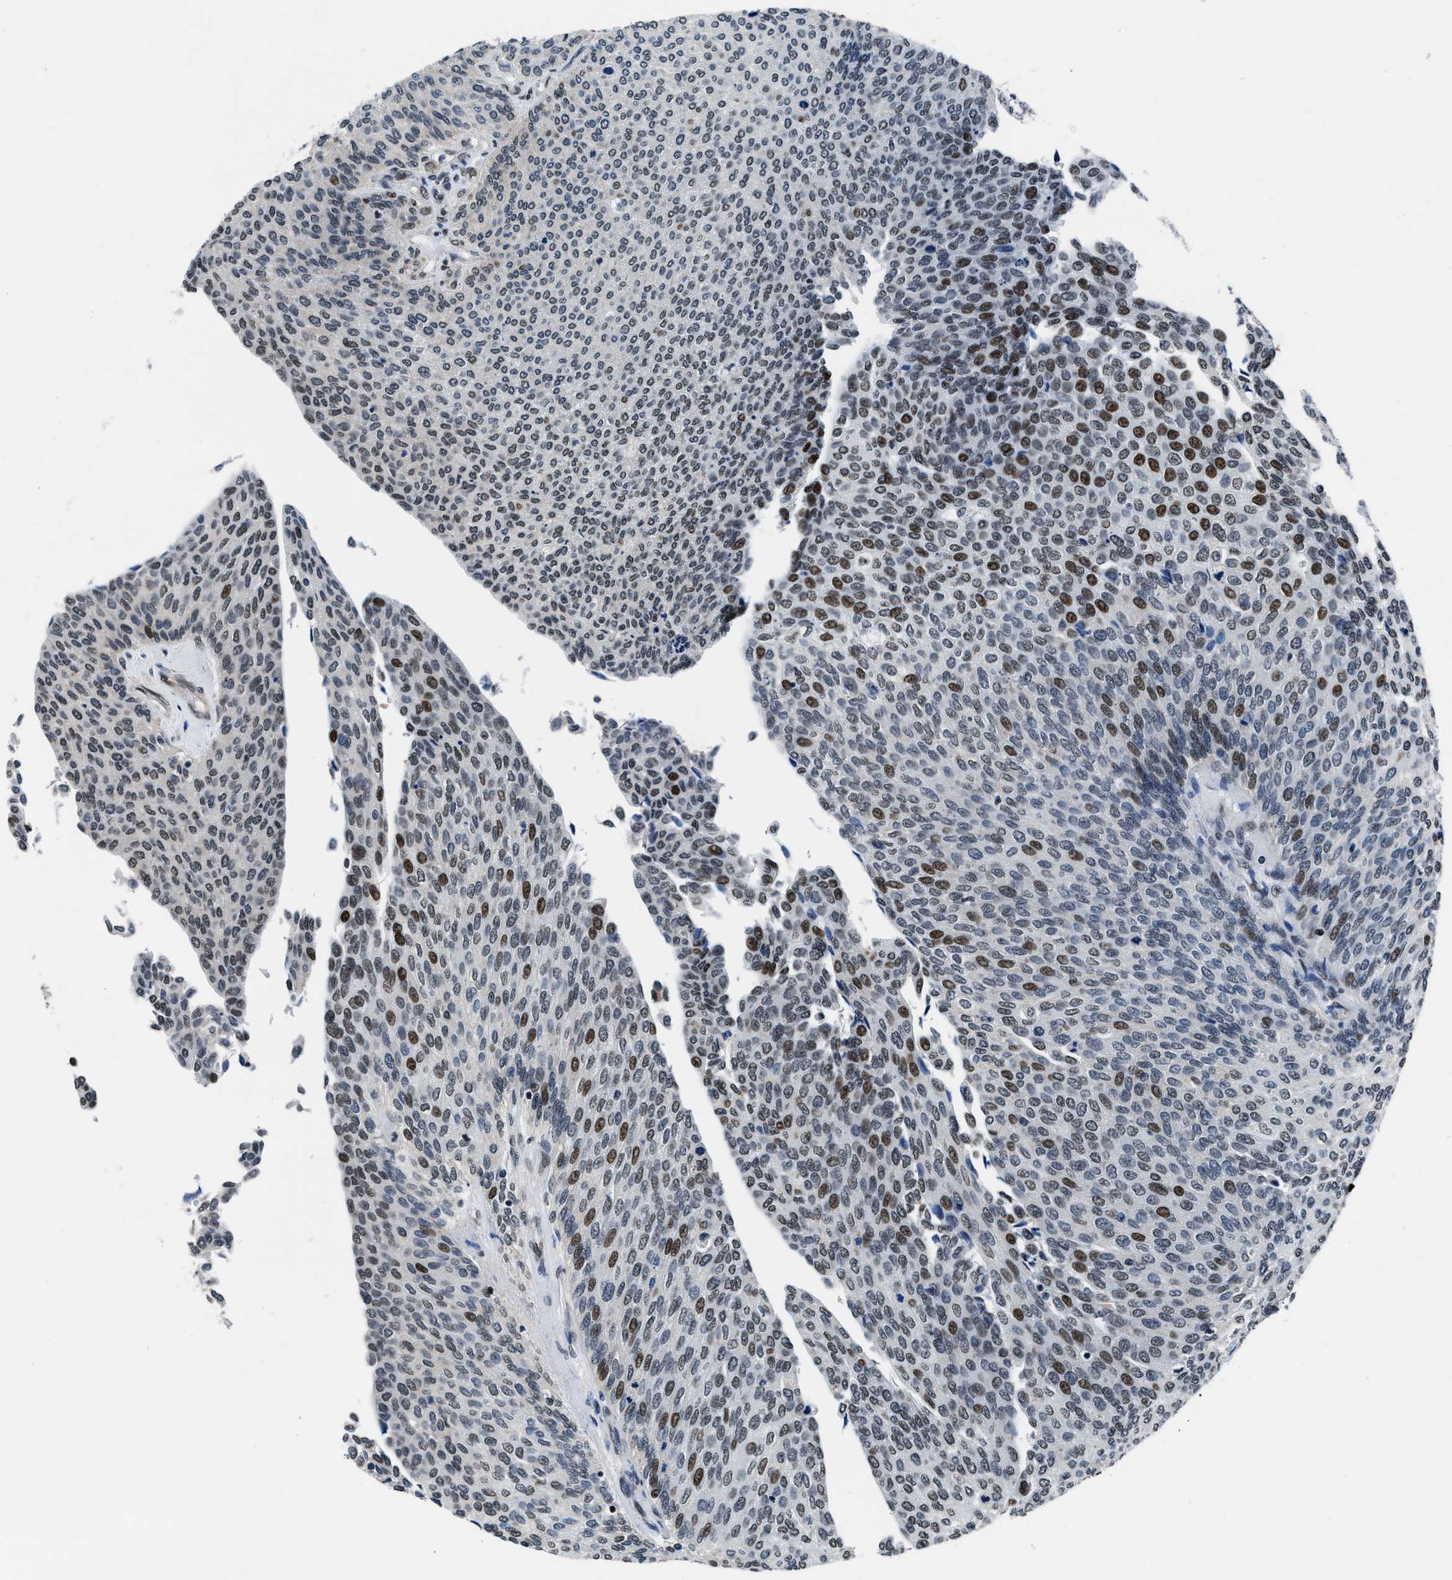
{"staining": {"intensity": "moderate", "quantity": "25%-75%", "location": "cytoplasmic/membranous,nuclear"}, "tissue": "urothelial cancer", "cell_type": "Tumor cells", "image_type": "cancer", "snomed": [{"axis": "morphology", "description": "Urothelial carcinoma, Low grade"}, {"axis": "topography", "description": "Urinary bladder"}], "caption": "About 25%-75% of tumor cells in human urothelial cancer show moderate cytoplasmic/membranous and nuclear protein positivity as visualized by brown immunohistochemical staining.", "gene": "PRRC2B", "patient": {"sex": "female", "age": 79}}